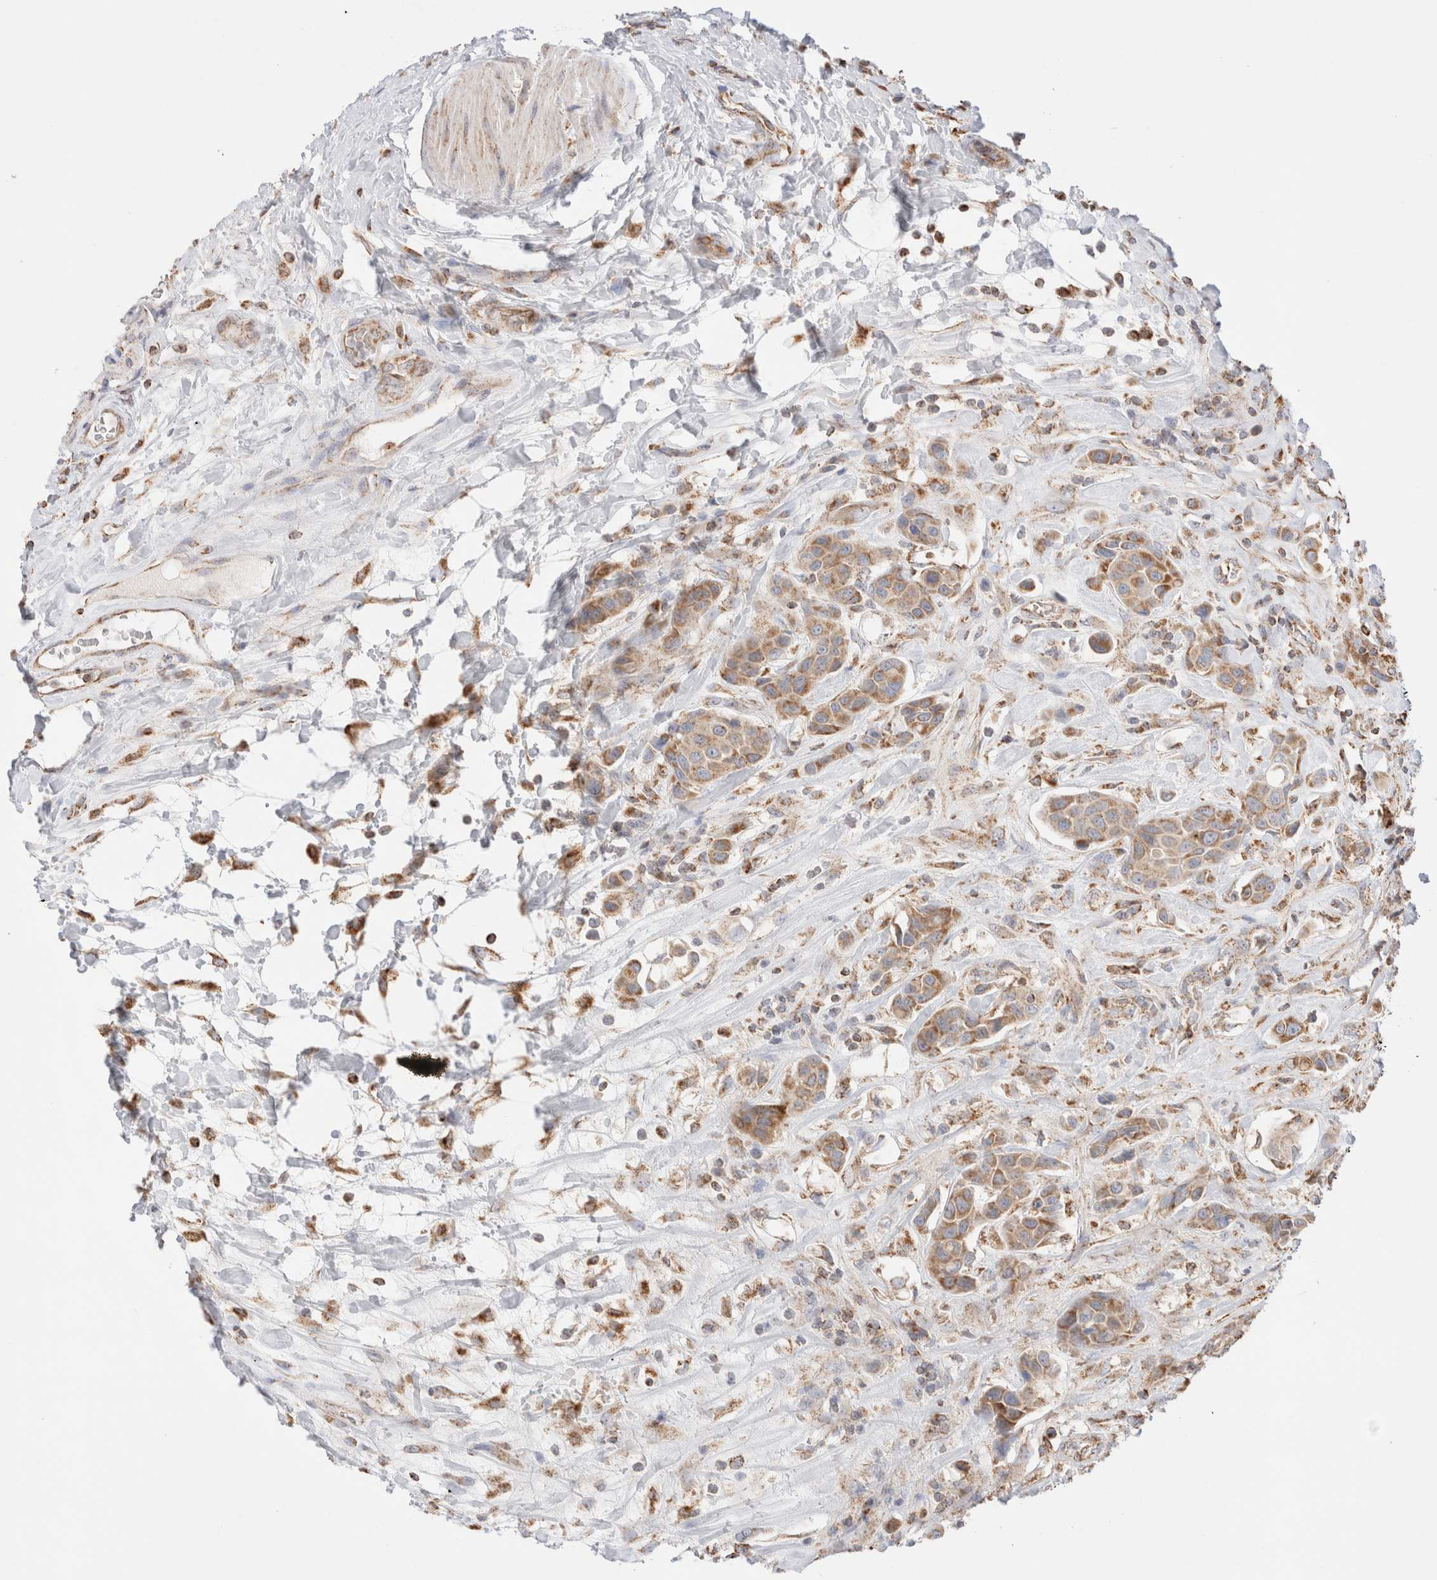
{"staining": {"intensity": "moderate", "quantity": ">75%", "location": "cytoplasmic/membranous"}, "tissue": "urothelial cancer", "cell_type": "Tumor cells", "image_type": "cancer", "snomed": [{"axis": "morphology", "description": "Urothelial carcinoma, High grade"}, {"axis": "topography", "description": "Urinary bladder"}], "caption": "Human urothelial cancer stained with a brown dye exhibits moderate cytoplasmic/membranous positive staining in approximately >75% of tumor cells.", "gene": "TMPPE", "patient": {"sex": "male", "age": 50}}